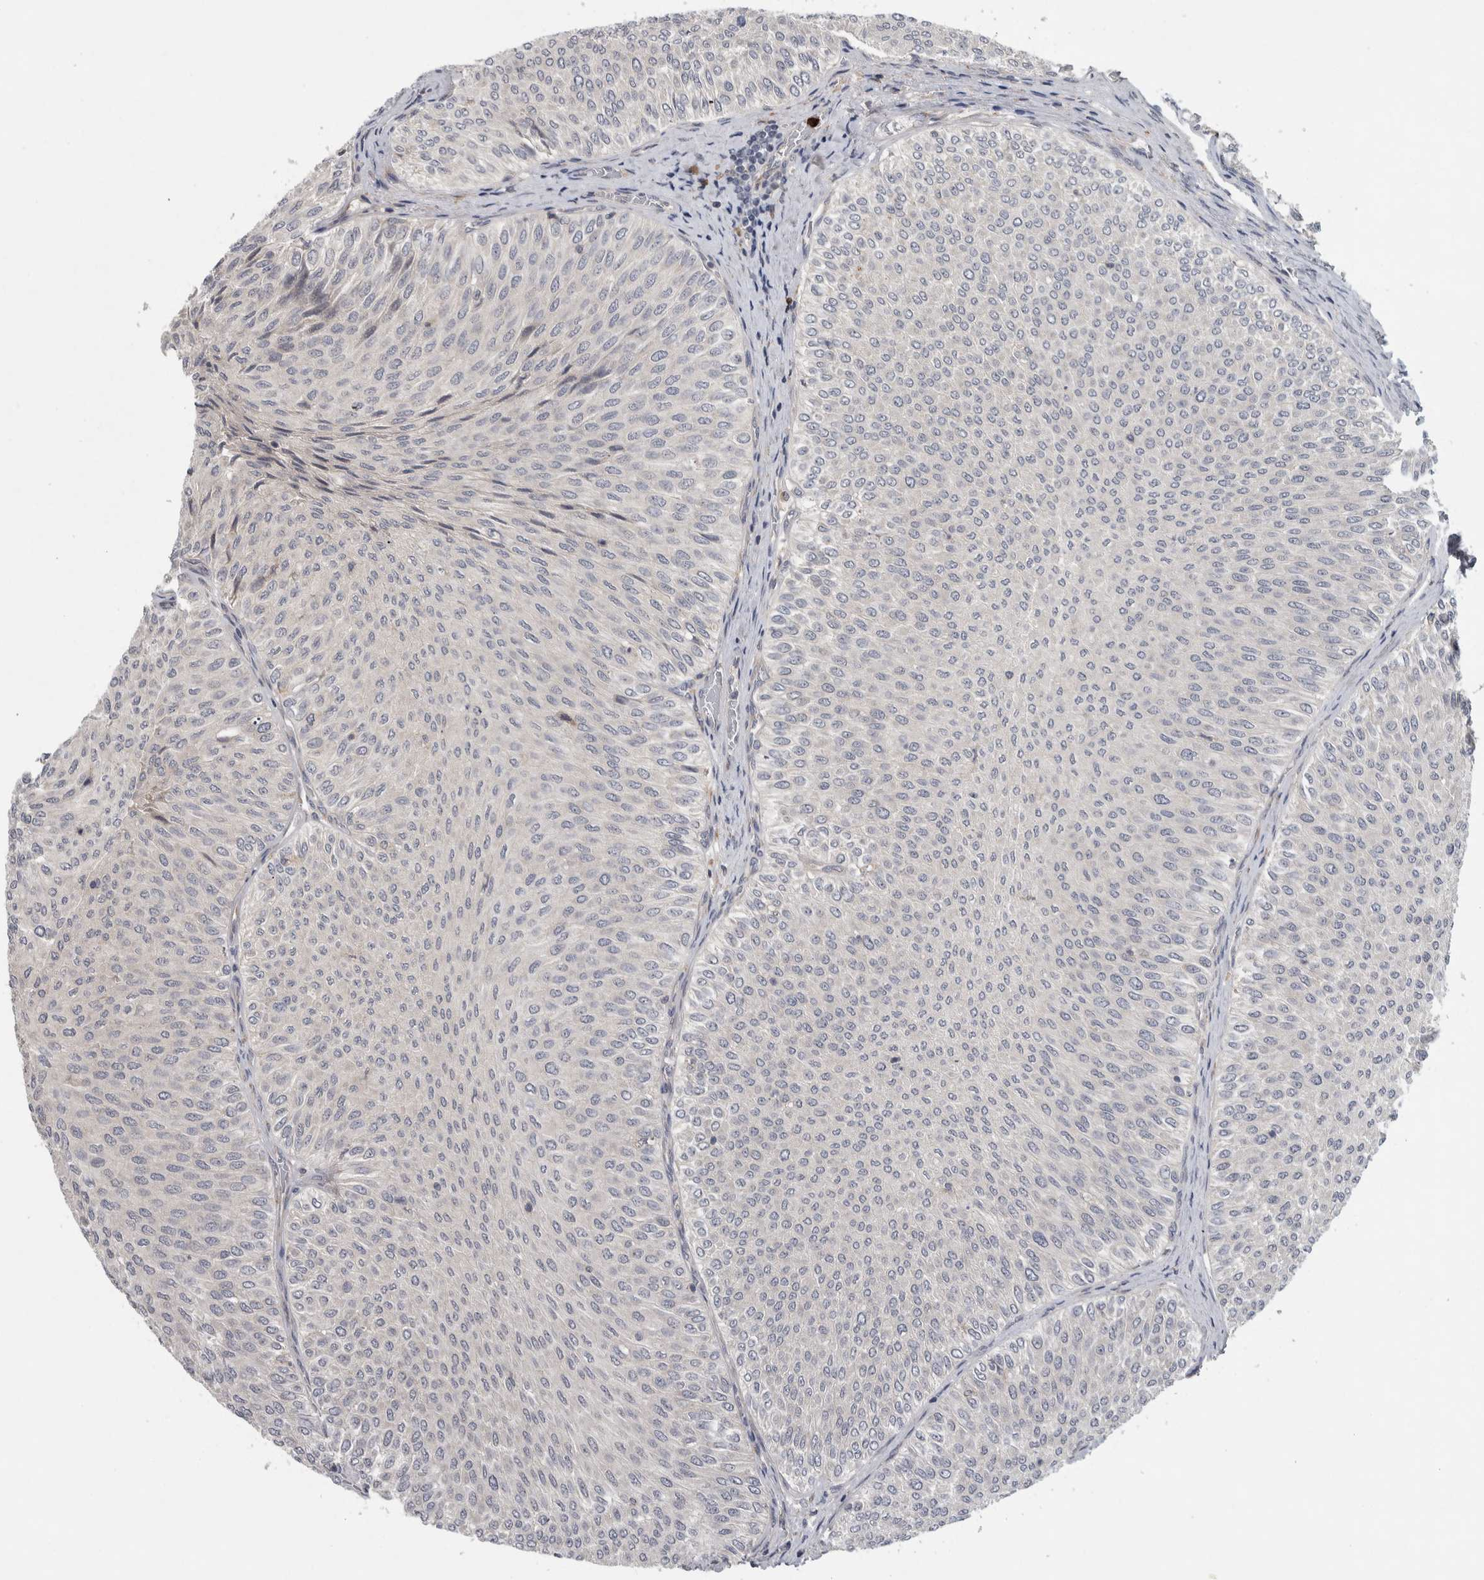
{"staining": {"intensity": "negative", "quantity": "none", "location": "none"}, "tissue": "urothelial cancer", "cell_type": "Tumor cells", "image_type": "cancer", "snomed": [{"axis": "morphology", "description": "Urothelial carcinoma, Low grade"}, {"axis": "topography", "description": "Urinary bladder"}], "caption": "An image of human urothelial carcinoma (low-grade) is negative for staining in tumor cells.", "gene": "ADPRM", "patient": {"sex": "male", "age": 78}}